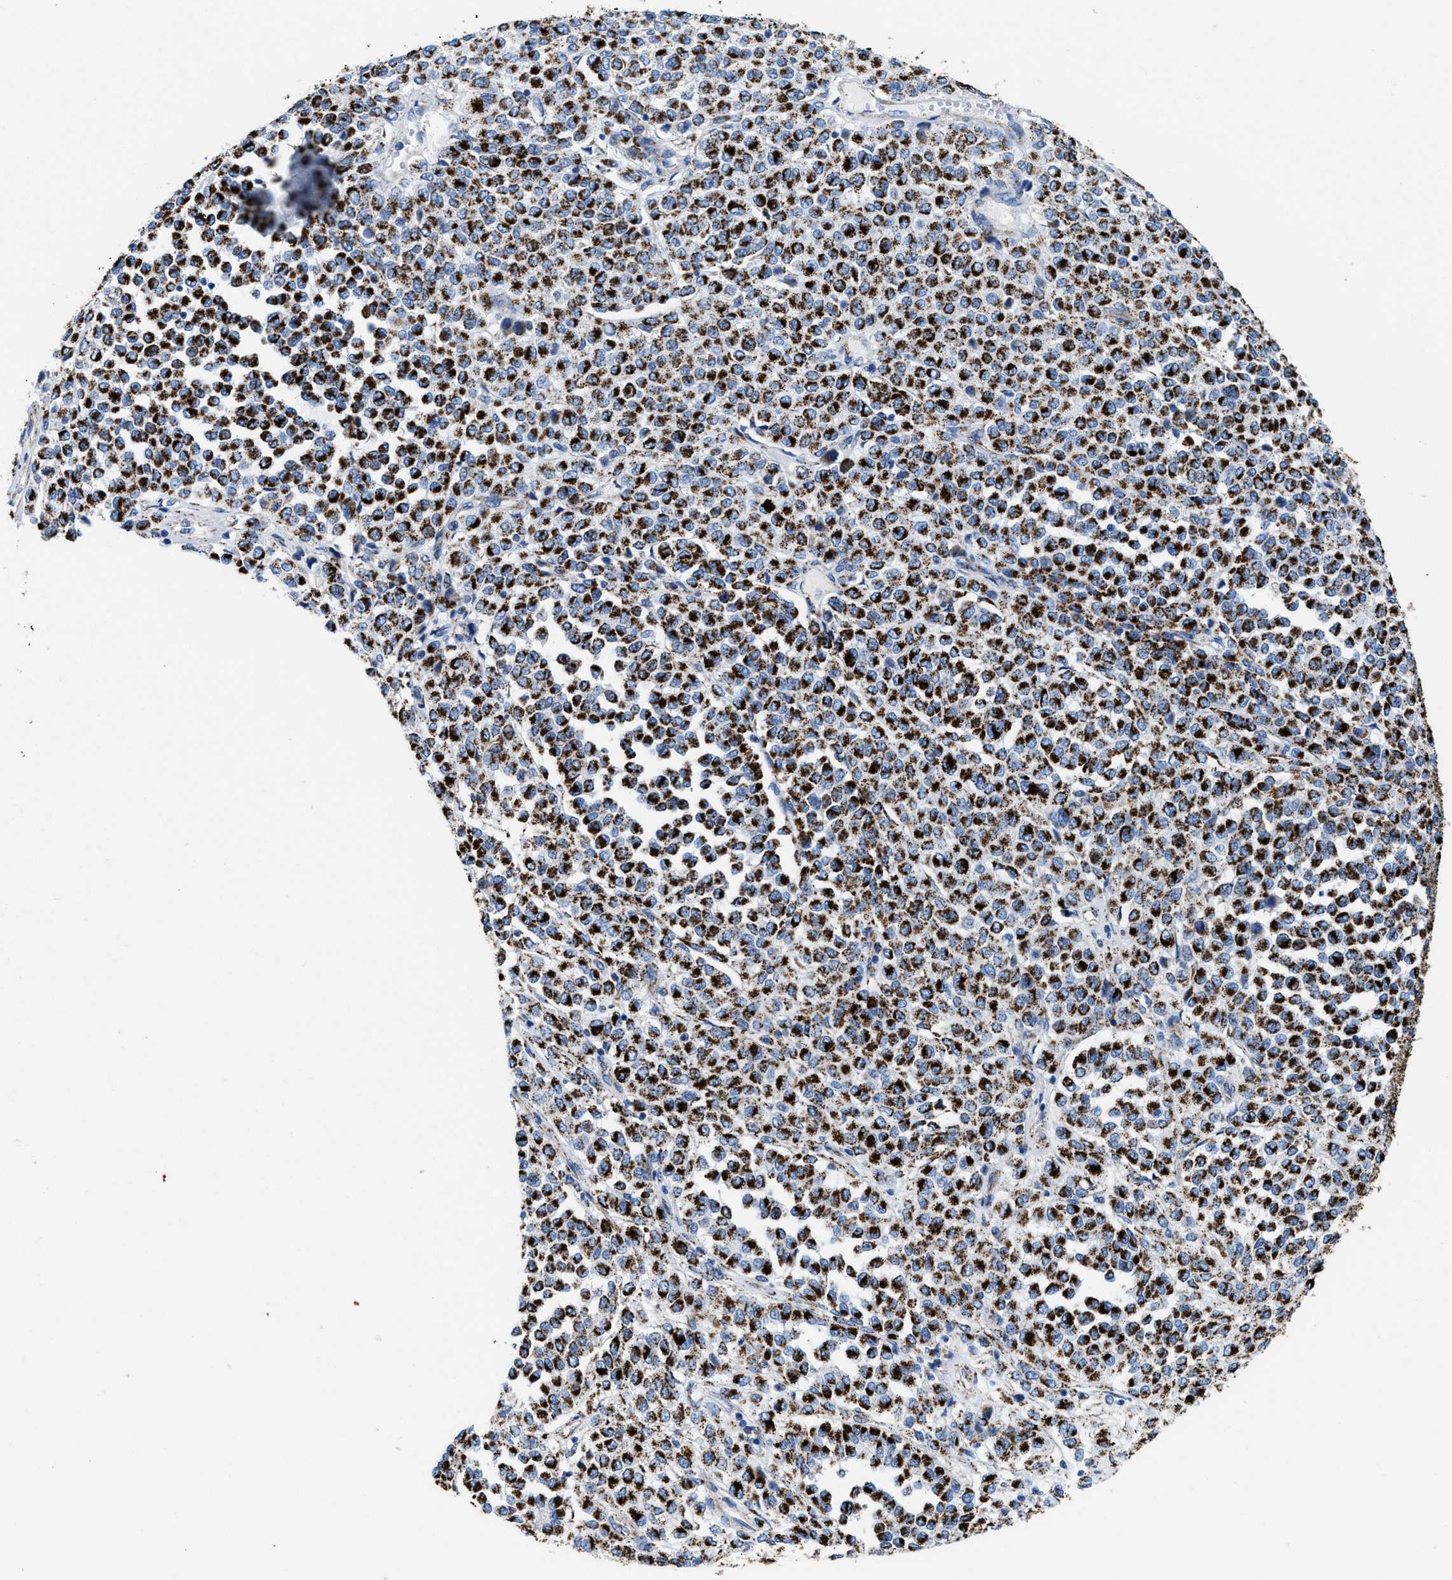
{"staining": {"intensity": "strong", "quantity": ">75%", "location": "cytoplasmic/membranous"}, "tissue": "melanoma", "cell_type": "Tumor cells", "image_type": "cancer", "snomed": [{"axis": "morphology", "description": "Malignant melanoma, Metastatic site"}, {"axis": "topography", "description": "Pancreas"}], "caption": "Protein staining of malignant melanoma (metastatic site) tissue shows strong cytoplasmic/membranous staining in approximately >75% of tumor cells.", "gene": "ALDH1B1", "patient": {"sex": "female", "age": 30}}